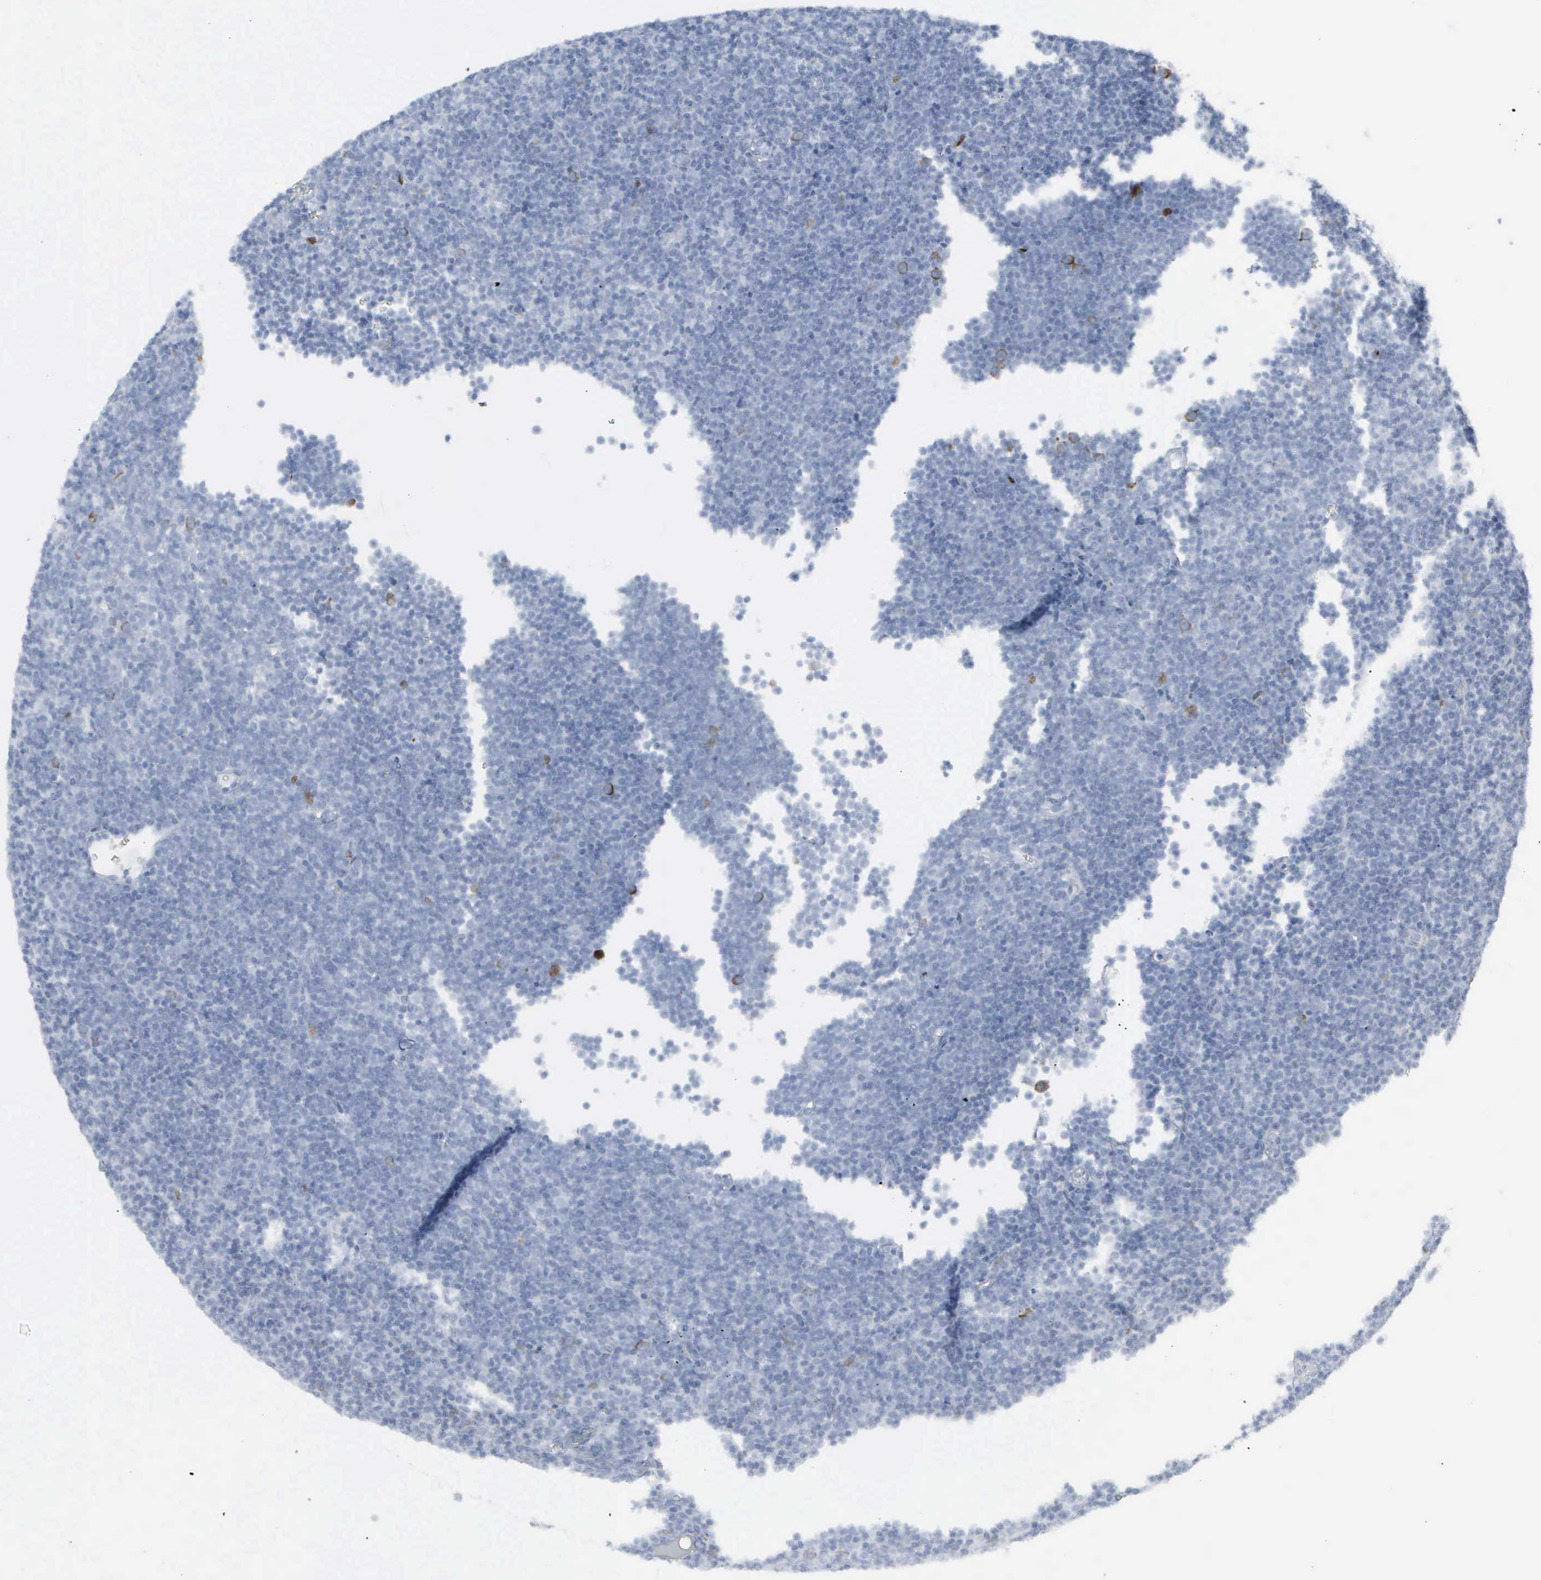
{"staining": {"intensity": "weak", "quantity": "<25%", "location": "cytoplasmic/membranous,nuclear"}, "tissue": "lymphoma", "cell_type": "Tumor cells", "image_type": "cancer", "snomed": [{"axis": "morphology", "description": "Malignant lymphoma, non-Hodgkin's type, Low grade"}, {"axis": "topography", "description": "Lymph node"}], "caption": "Immunohistochemistry (IHC) histopathology image of neoplastic tissue: malignant lymphoma, non-Hodgkin's type (low-grade) stained with DAB reveals no significant protein staining in tumor cells.", "gene": "CCNB1", "patient": {"sex": "male", "age": 57}}